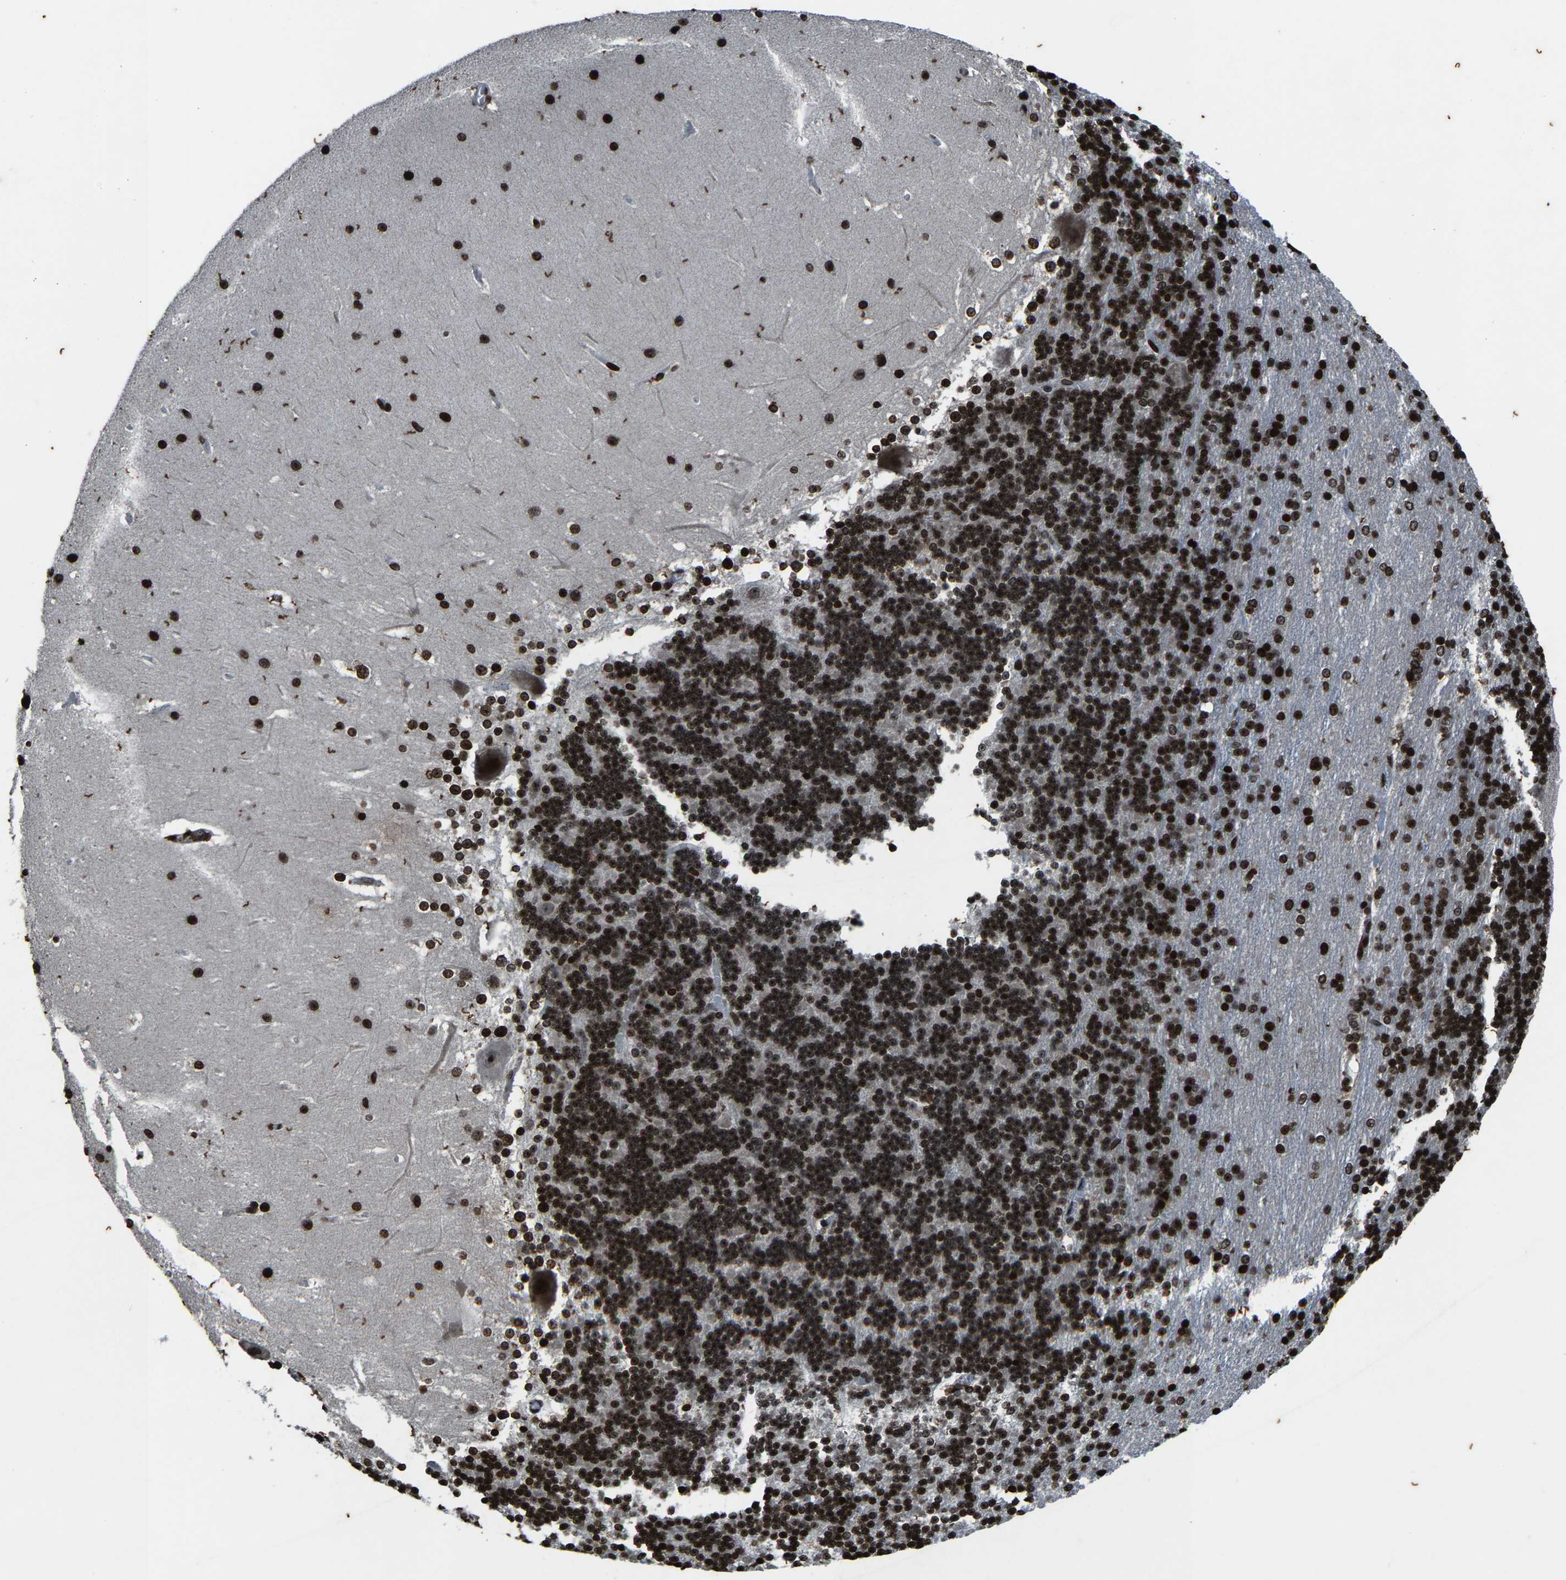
{"staining": {"intensity": "strong", "quantity": ">75%", "location": "nuclear"}, "tissue": "cerebellum", "cell_type": "Cells in granular layer", "image_type": "normal", "snomed": [{"axis": "morphology", "description": "Normal tissue, NOS"}, {"axis": "topography", "description": "Cerebellum"}], "caption": "An immunohistochemistry photomicrograph of normal tissue is shown. Protein staining in brown labels strong nuclear positivity in cerebellum within cells in granular layer.", "gene": "H4C1", "patient": {"sex": "female", "age": 19}}